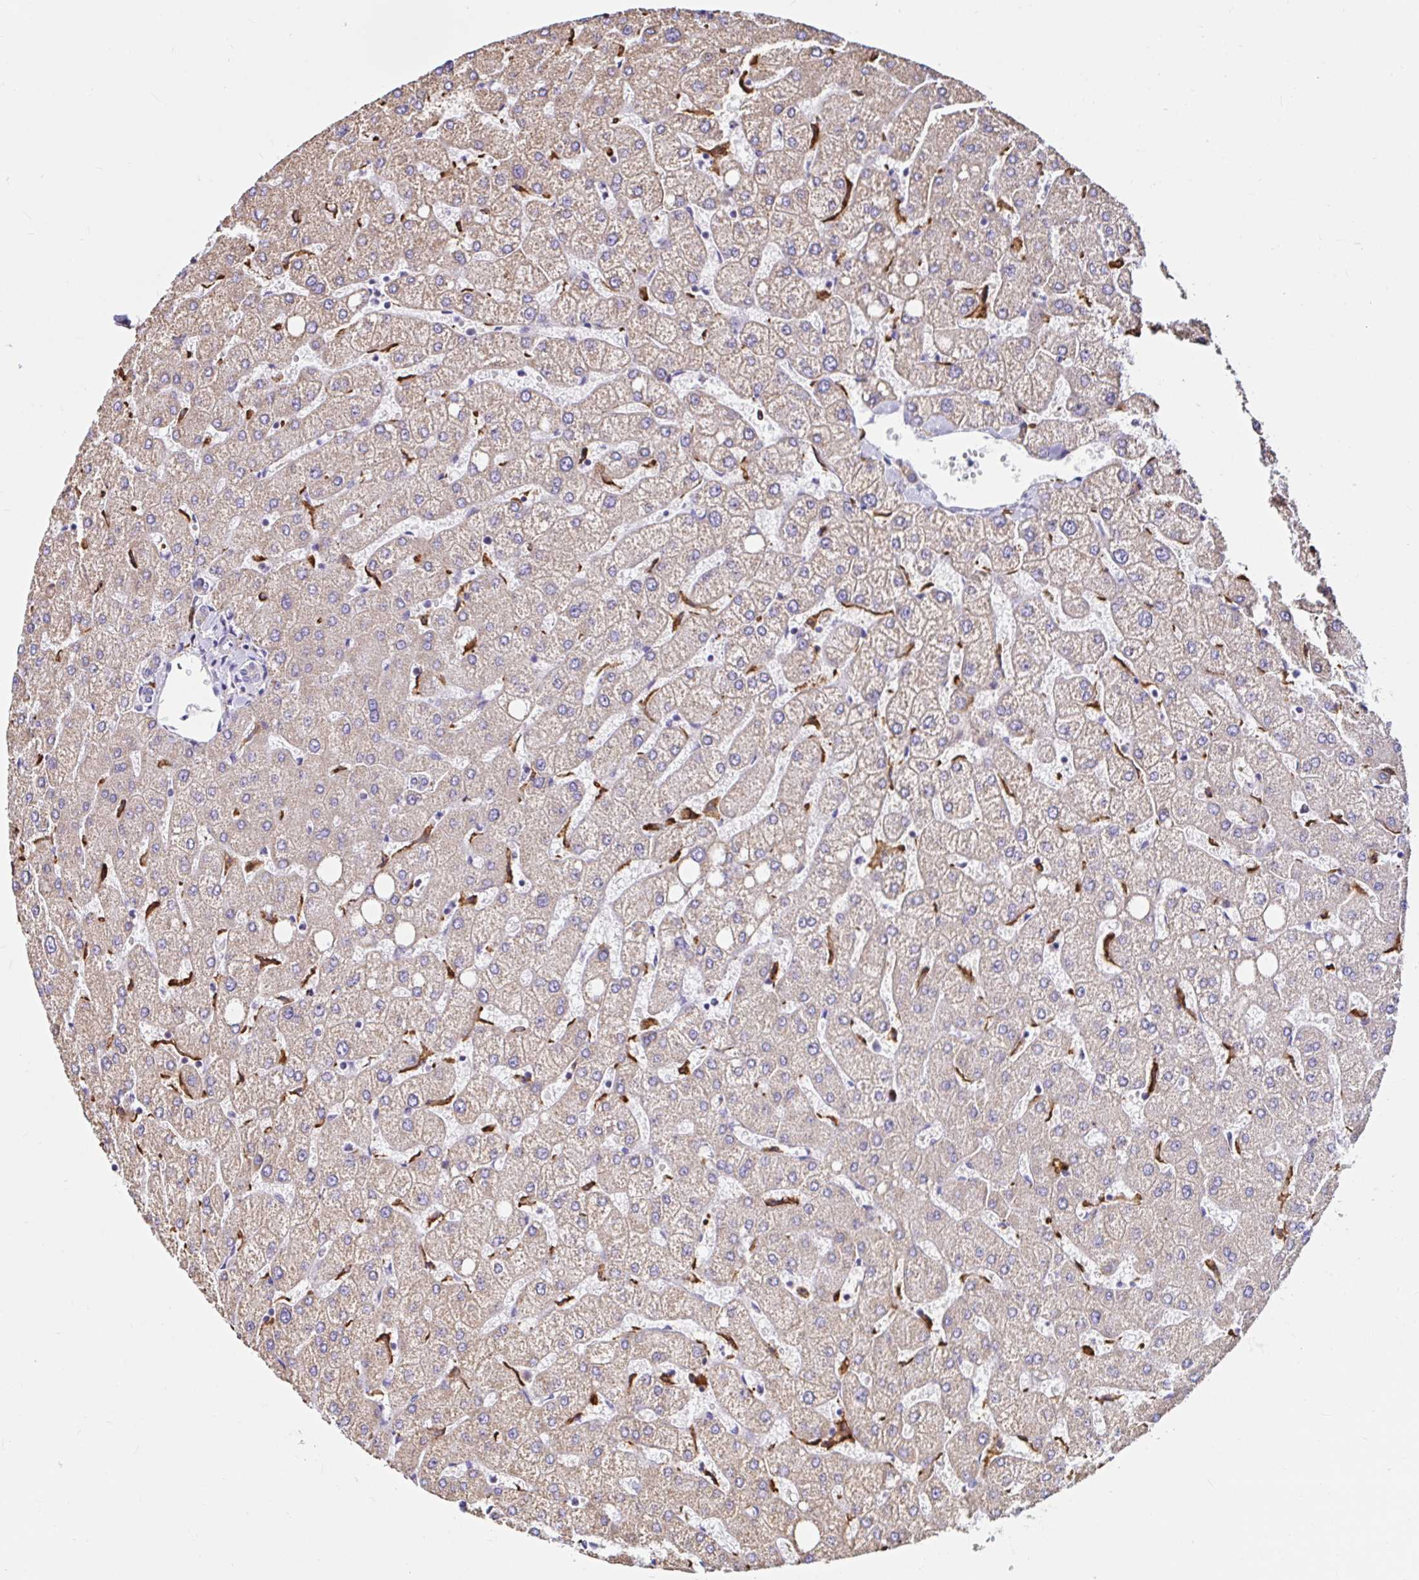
{"staining": {"intensity": "negative", "quantity": "none", "location": "none"}, "tissue": "liver", "cell_type": "Cholangiocytes", "image_type": "normal", "snomed": [{"axis": "morphology", "description": "Normal tissue, NOS"}, {"axis": "topography", "description": "Liver"}], "caption": "A micrograph of liver stained for a protein reveals no brown staining in cholangiocytes. (IHC, brightfield microscopy, high magnification).", "gene": "MSR1", "patient": {"sex": "female", "age": 54}}